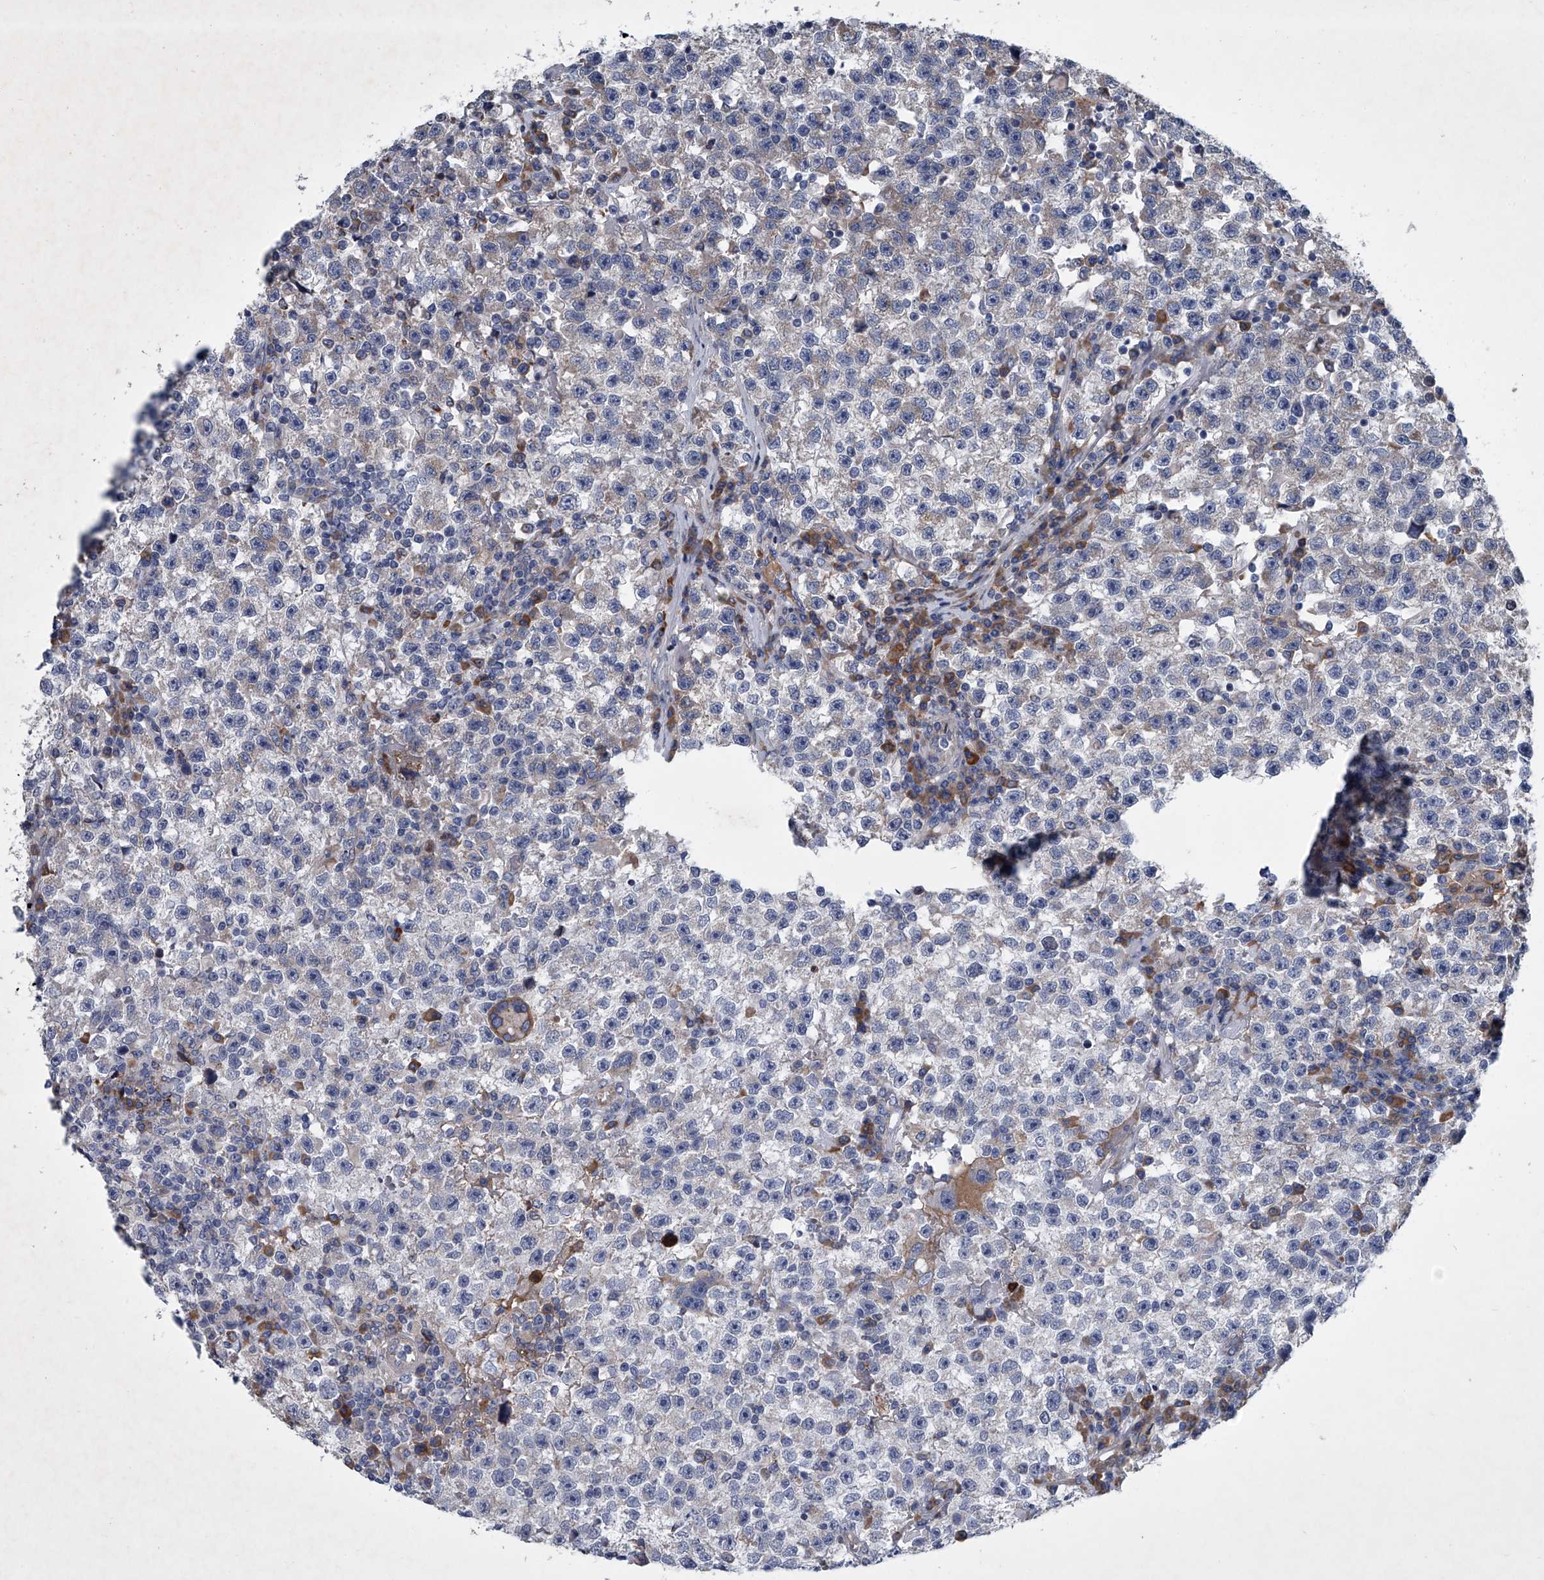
{"staining": {"intensity": "negative", "quantity": "none", "location": "none"}, "tissue": "testis cancer", "cell_type": "Tumor cells", "image_type": "cancer", "snomed": [{"axis": "morphology", "description": "Seminoma, NOS"}, {"axis": "topography", "description": "Testis"}], "caption": "IHC of human testis cancer shows no expression in tumor cells.", "gene": "ABCG1", "patient": {"sex": "male", "age": 22}}